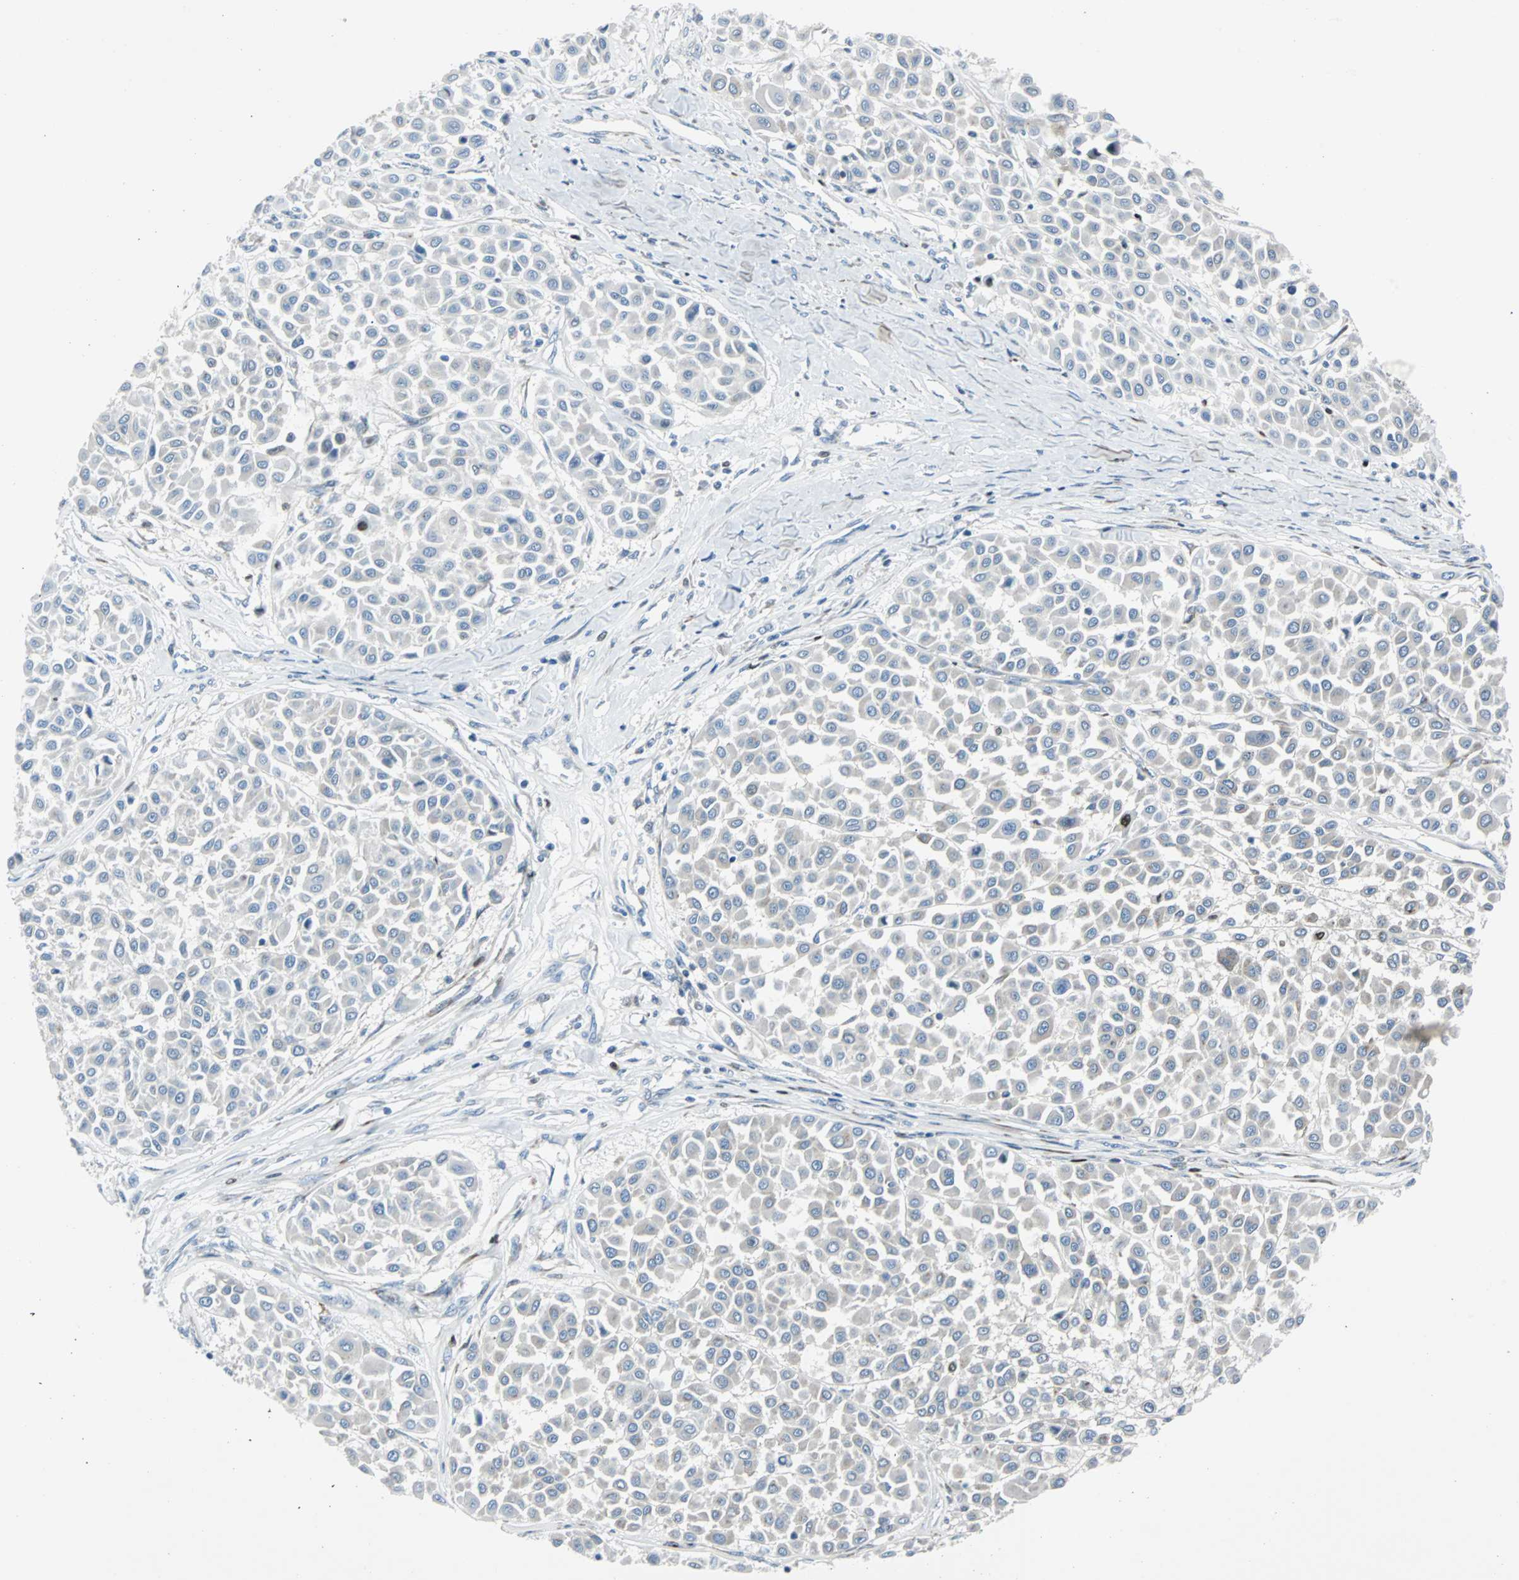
{"staining": {"intensity": "weak", "quantity": ">75%", "location": "cytoplasmic/membranous"}, "tissue": "melanoma", "cell_type": "Tumor cells", "image_type": "cancer", "snomed": [{"axis": "morphology", "description": "Malignant melanoma, Metastatic site"}, {"axis": "topography", "description": "Soft tissue"}], "caption": "Weak cytoplasmic/membranous protein positivity is appreciated in approximately >75% of tumor cells in melanoma. (Brightfield microscopy of DAB IHC at high magnification).", "gene": "BBC3", "patient": {"sex": "male", "age": 41}}